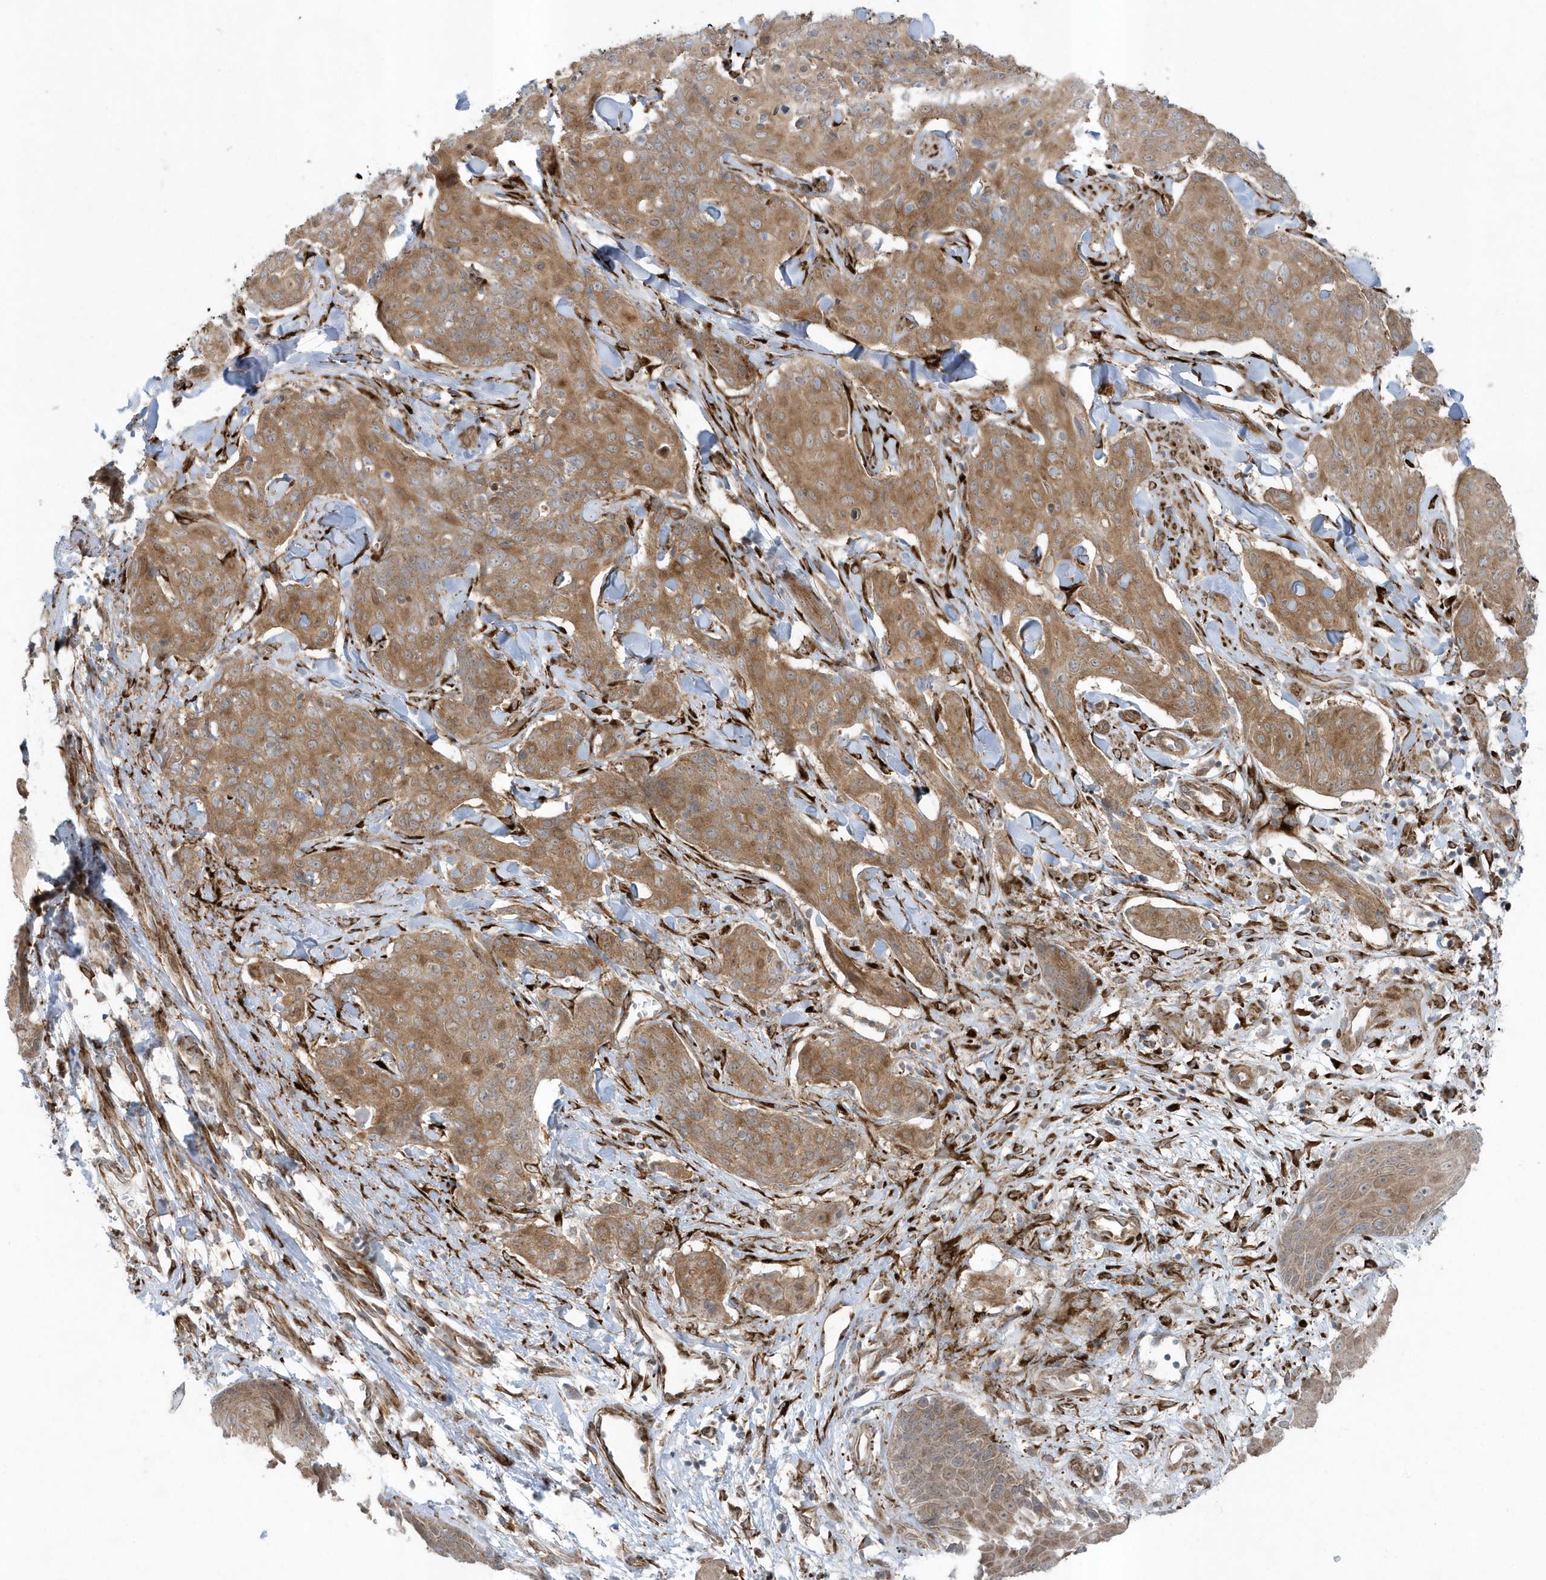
{"staining": {"intensity": "moderate", "quantity": ">75%", "location": "cytoplasmic/membranous"}, "tissue": "skin cancer", "cell_type": "Tumor cells", "image_type": "cancer", "snomed": [{"axis": "morphology", "description": "Squamous cell carcinoma, NOS"}, {"axis": "topography", "description": "Skin"}, {"axis": "topography", "description": "Vulva"}], "caption": "DAB (3,3'-diaminobenzidine) immunohistochemical staining of human skin cancer (squamous cell carcinoma) exhibits moderate cytoplasmic/membranous protein staining in about >75% of tumor cells.", "gene": "FAM98A", "patient": {"sex": "female", "age": 85}}